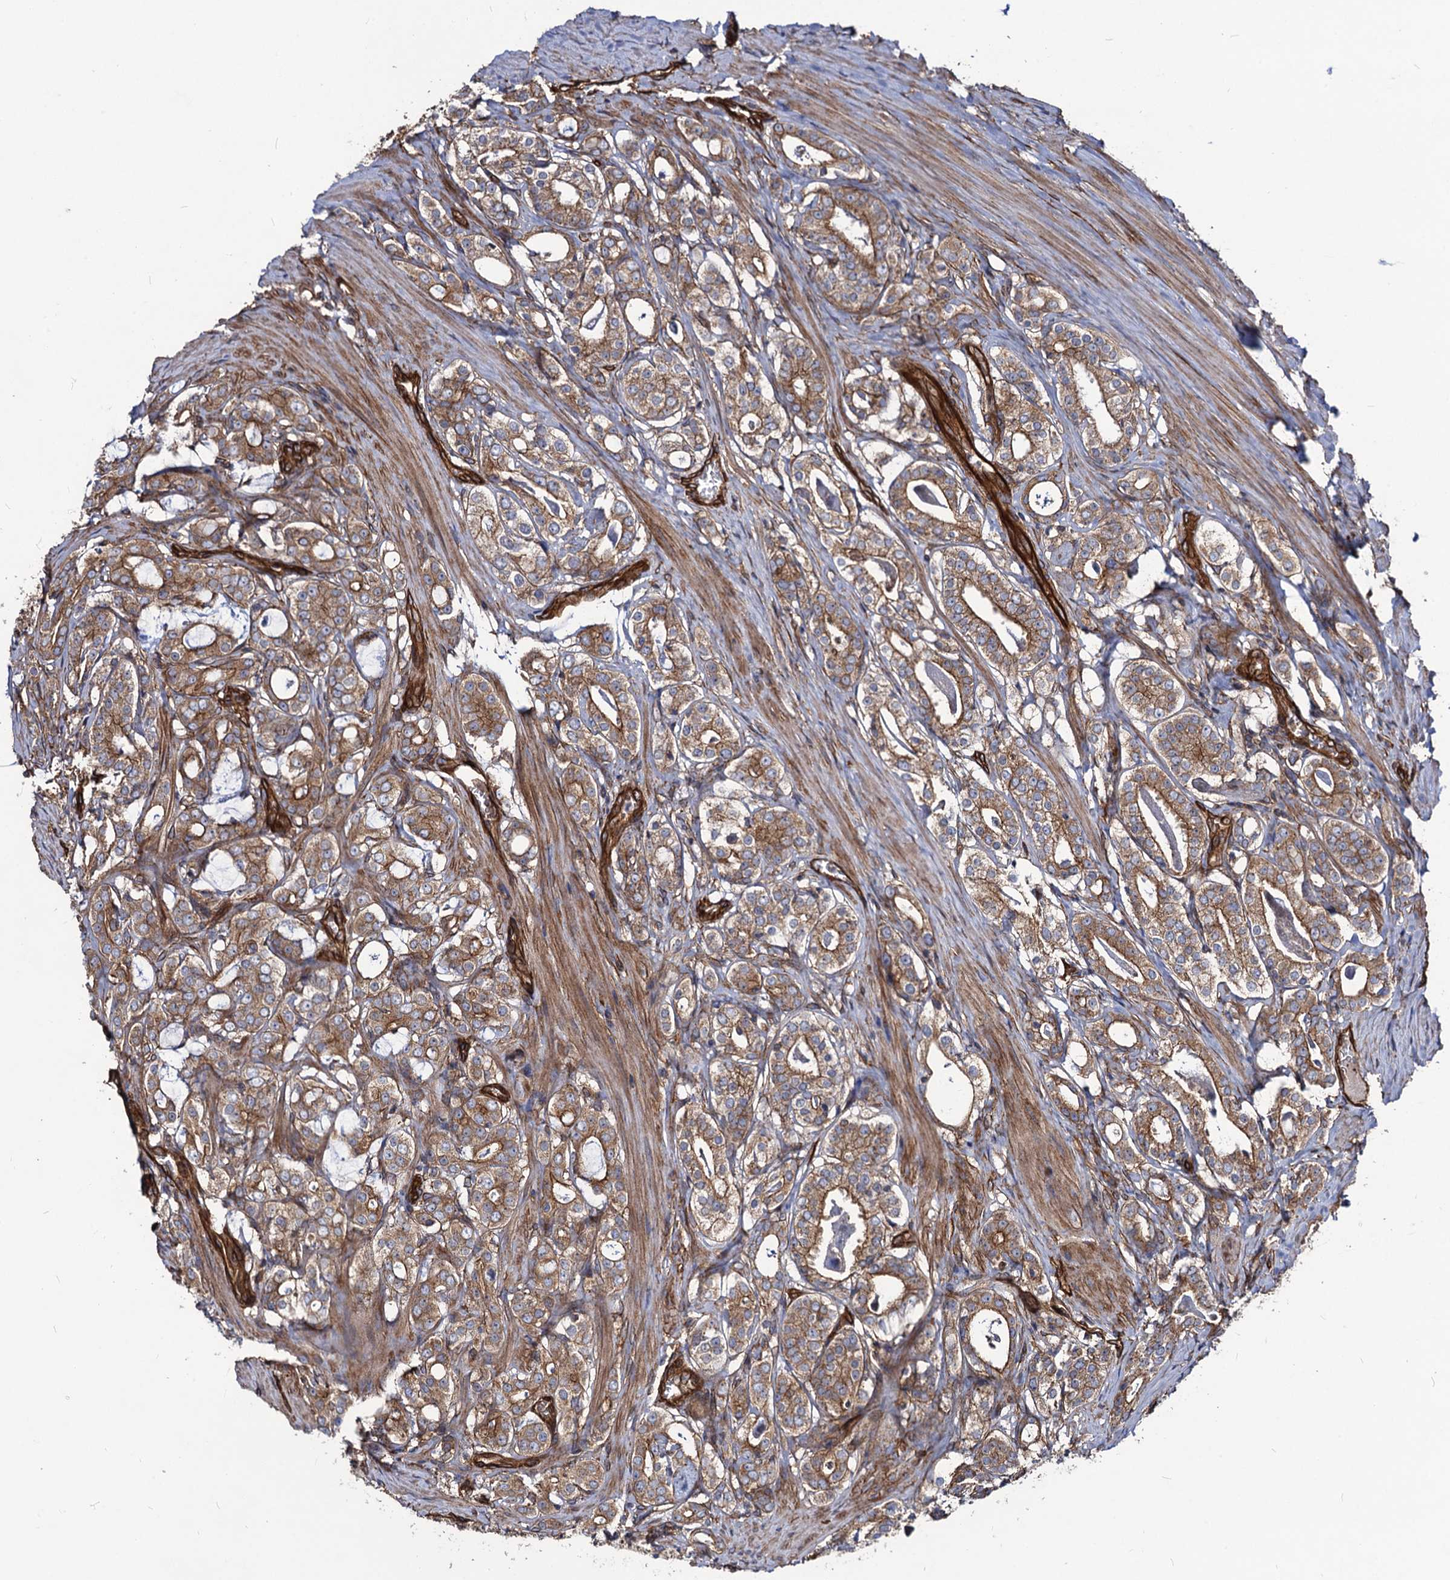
{"staining": {"intensity": "moderate", "quantity": ">75%", "location": "cytoplasmic/membranous"}, "tissue": "prostate cancer", "cell_type": "Tumor cells", "image_type": "cancer", "snomed": [{"axis": "morphology", "description": "Adenocarcinoma, High grade"}, {"axis": "topography", "description": "Prostate"}], "caption": "A photomicrograph of human prostate cancer (high-grade adenocarcinoma) stained for a protein exhibits moderate cytoplasmic/membranous brown staining in tumor cells. (DAB IHC with brightfield microscopy, high magnification).", "gene": "CIP2A", "patient": {"sex": "male", "age": 63}}